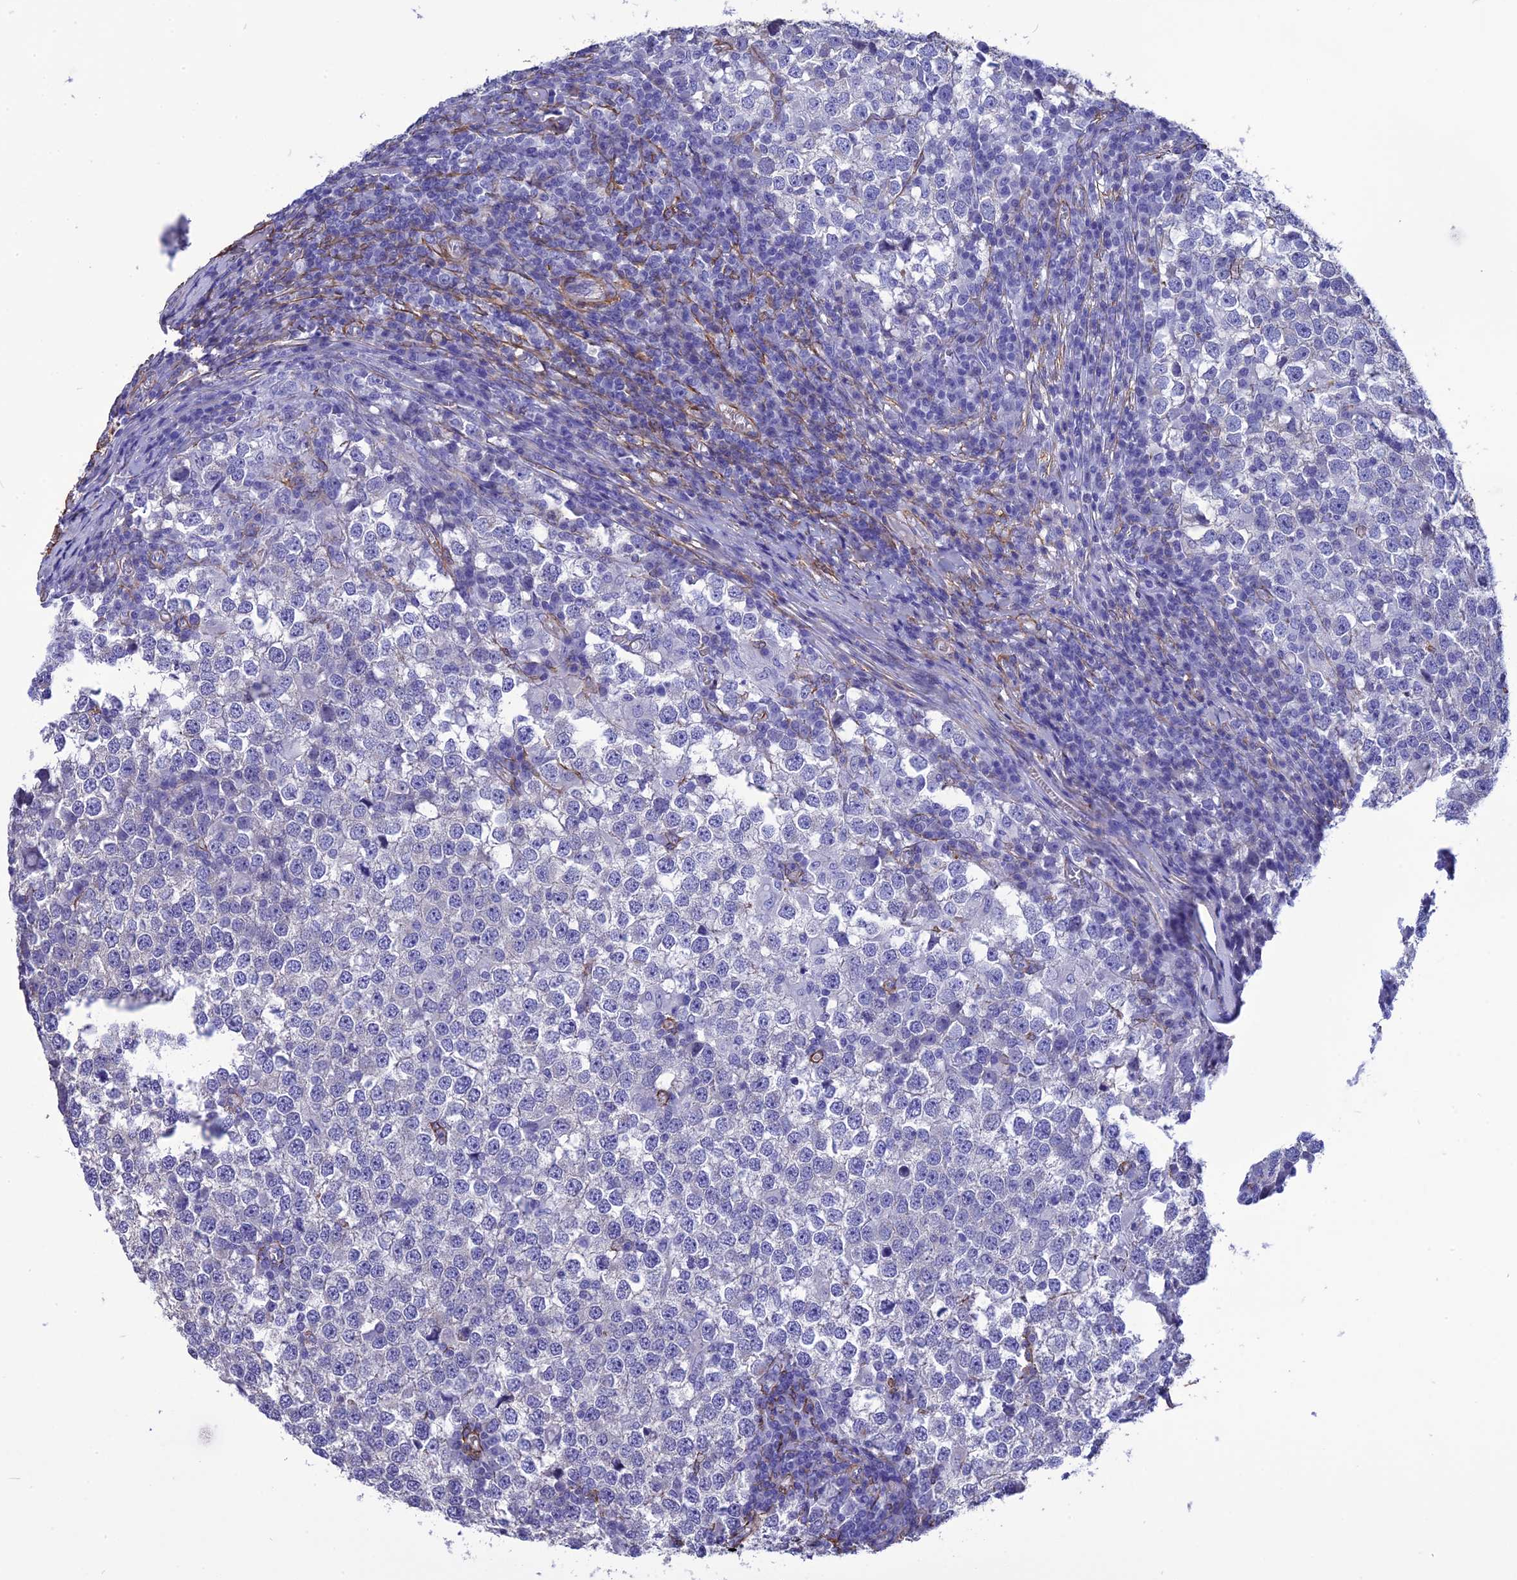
{"staining": {"intensity": "negative", "quantity": "none", "location": "none"}, "tissue": "testis cancer", "cell_type": "Tumor cells", "image_type": "cancer", "snomed": [{"axis": "morphology", "description": "Seminoma, NOS"}, {"axis": "topography", "description": "Testis"}], "caption": "Human testis cancer (seminoma) stained for a protein using immunohistochemistry shows no staining in tumor cells.", "gene": "NKD1", "patient": {"sex": "male", "age": 65}}